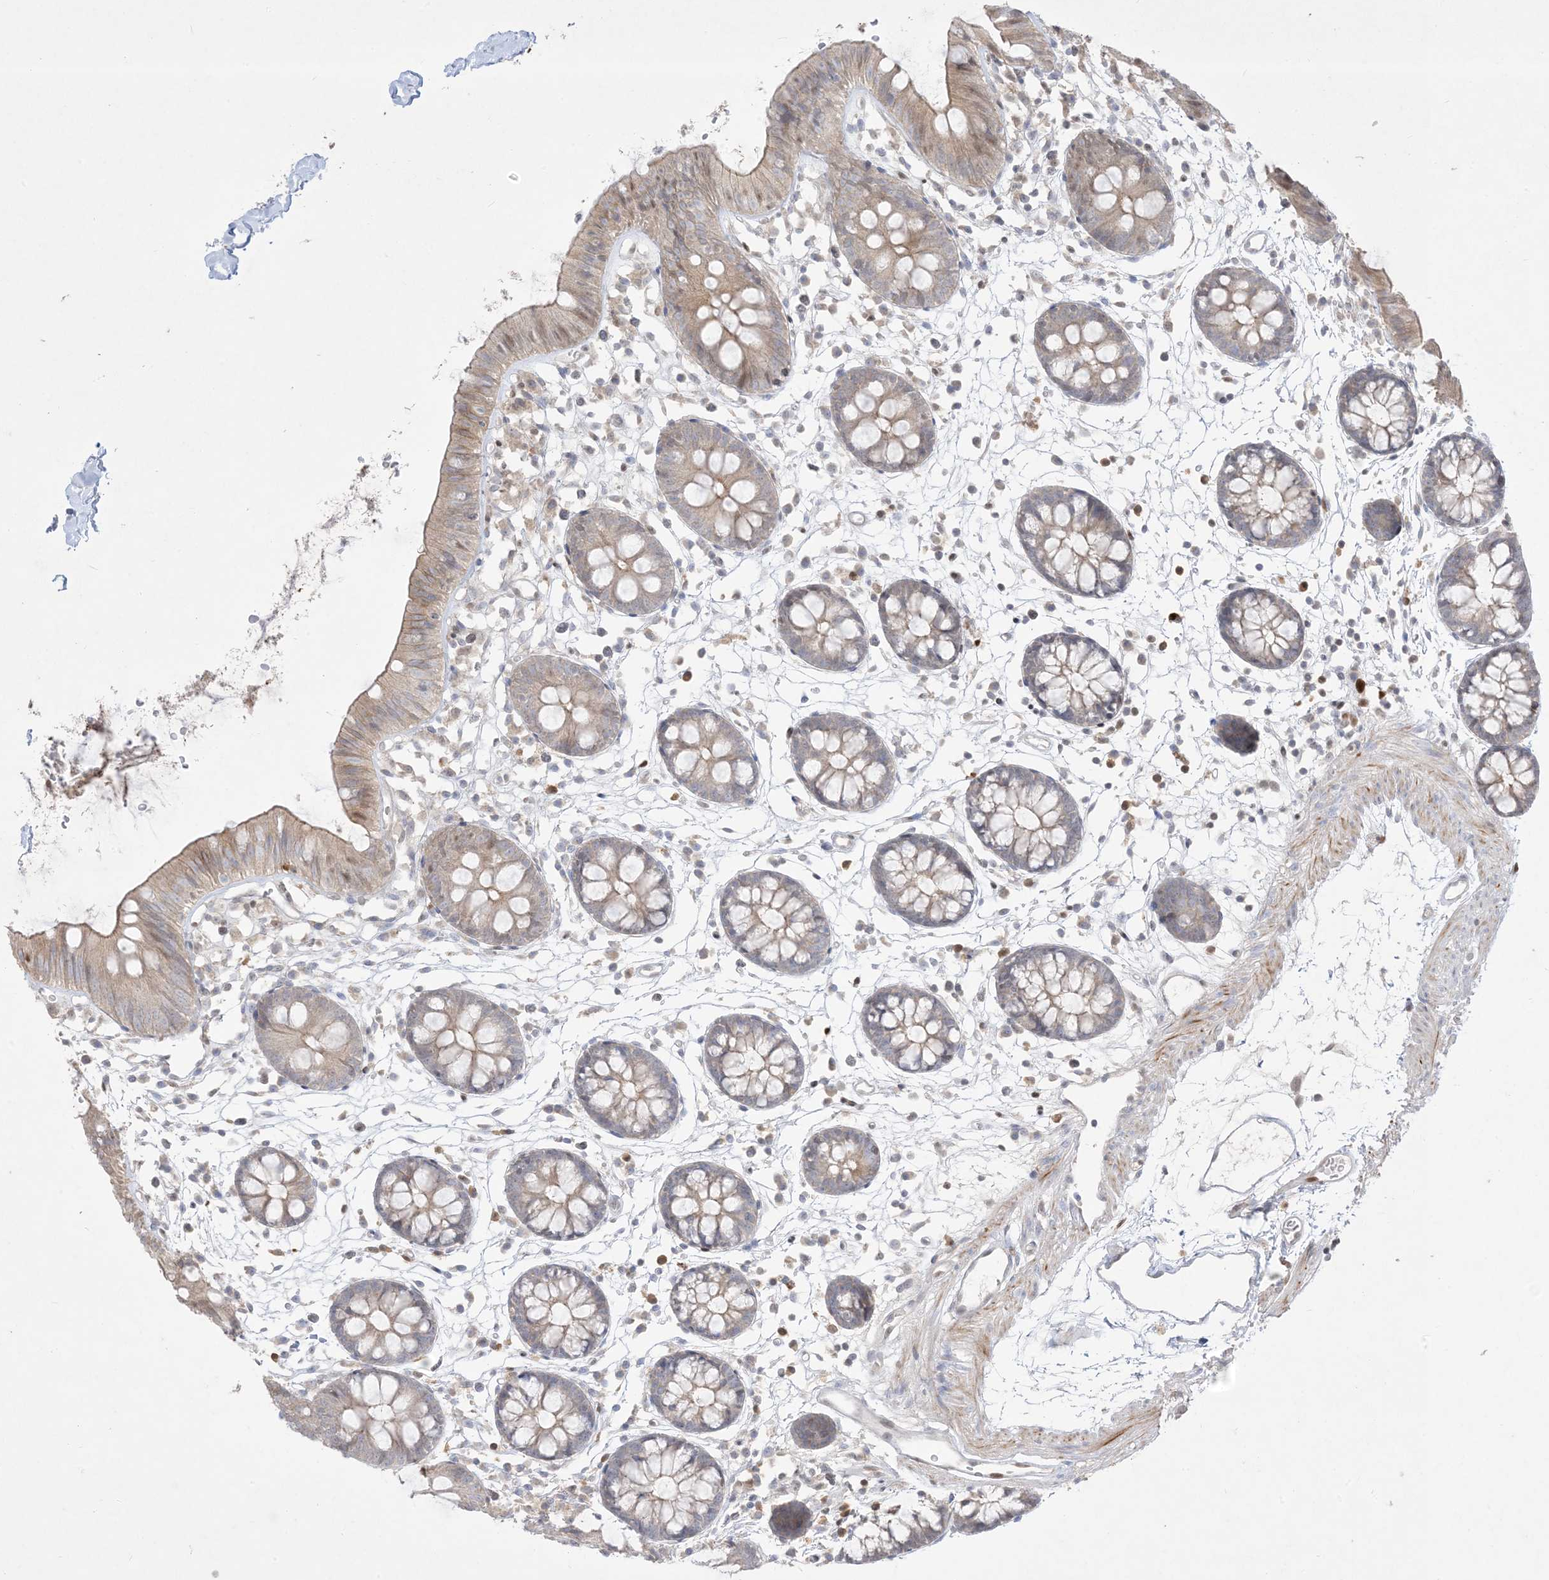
{"staining": {"intensity": "weak", "quantity": ">75%", "location": "cytoplasmic/membranous"}, "tissue": "colon", "cell_type": "Endothelial cells", "image_type": "normal", "snomed": [{"axis": "morphology", "description": "Normal tissue, NOS"}, {"axis": "topography", "description": "Colon"}], "caption": "A brown stain labels weak cytoplasmic/membranous positivity of a protein in endothelial cells of benign colon. The staining was performed using DAB, with brown indicating positive protein expression. Nuclei are stained blue with hematoxylin.", "gene": "BHLHE40", "patient": {"sex": "male", "age": 56}}